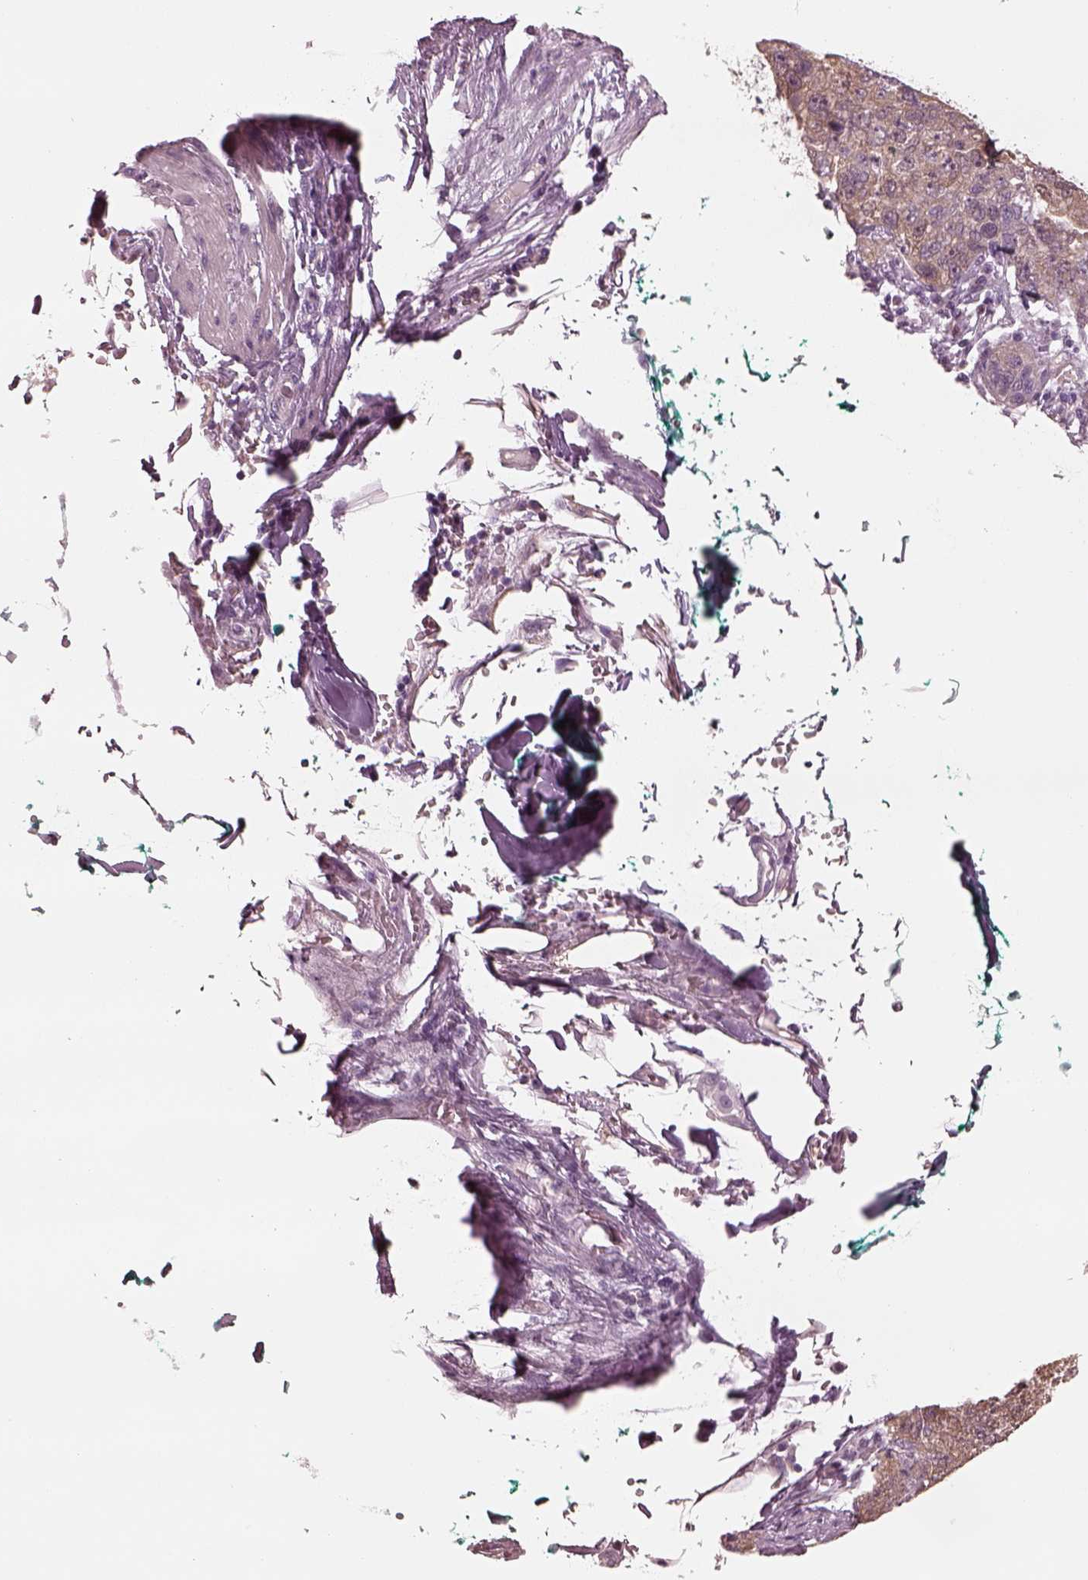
{"staining": {"intensity": "weak", "quantity": ">75%", "location": "cytoplasmic/membranous"}, "tissue": "pancreatic cancer", "cell_type": "Tumor cells", "image_type": "cancer", "snomed": [{"axis": "morphology", "description": "Adenocarcinoma, NOS"}, {"axis": "topography", "description": "Pancreas"}], "caption": "Protein staining displays weak cytoplasmic/membranous positivity in approximately >75% of tumor cells in pancreatic cancer.", "gene": "EGR4", "patient": {"sex": "female", "age": 61}}